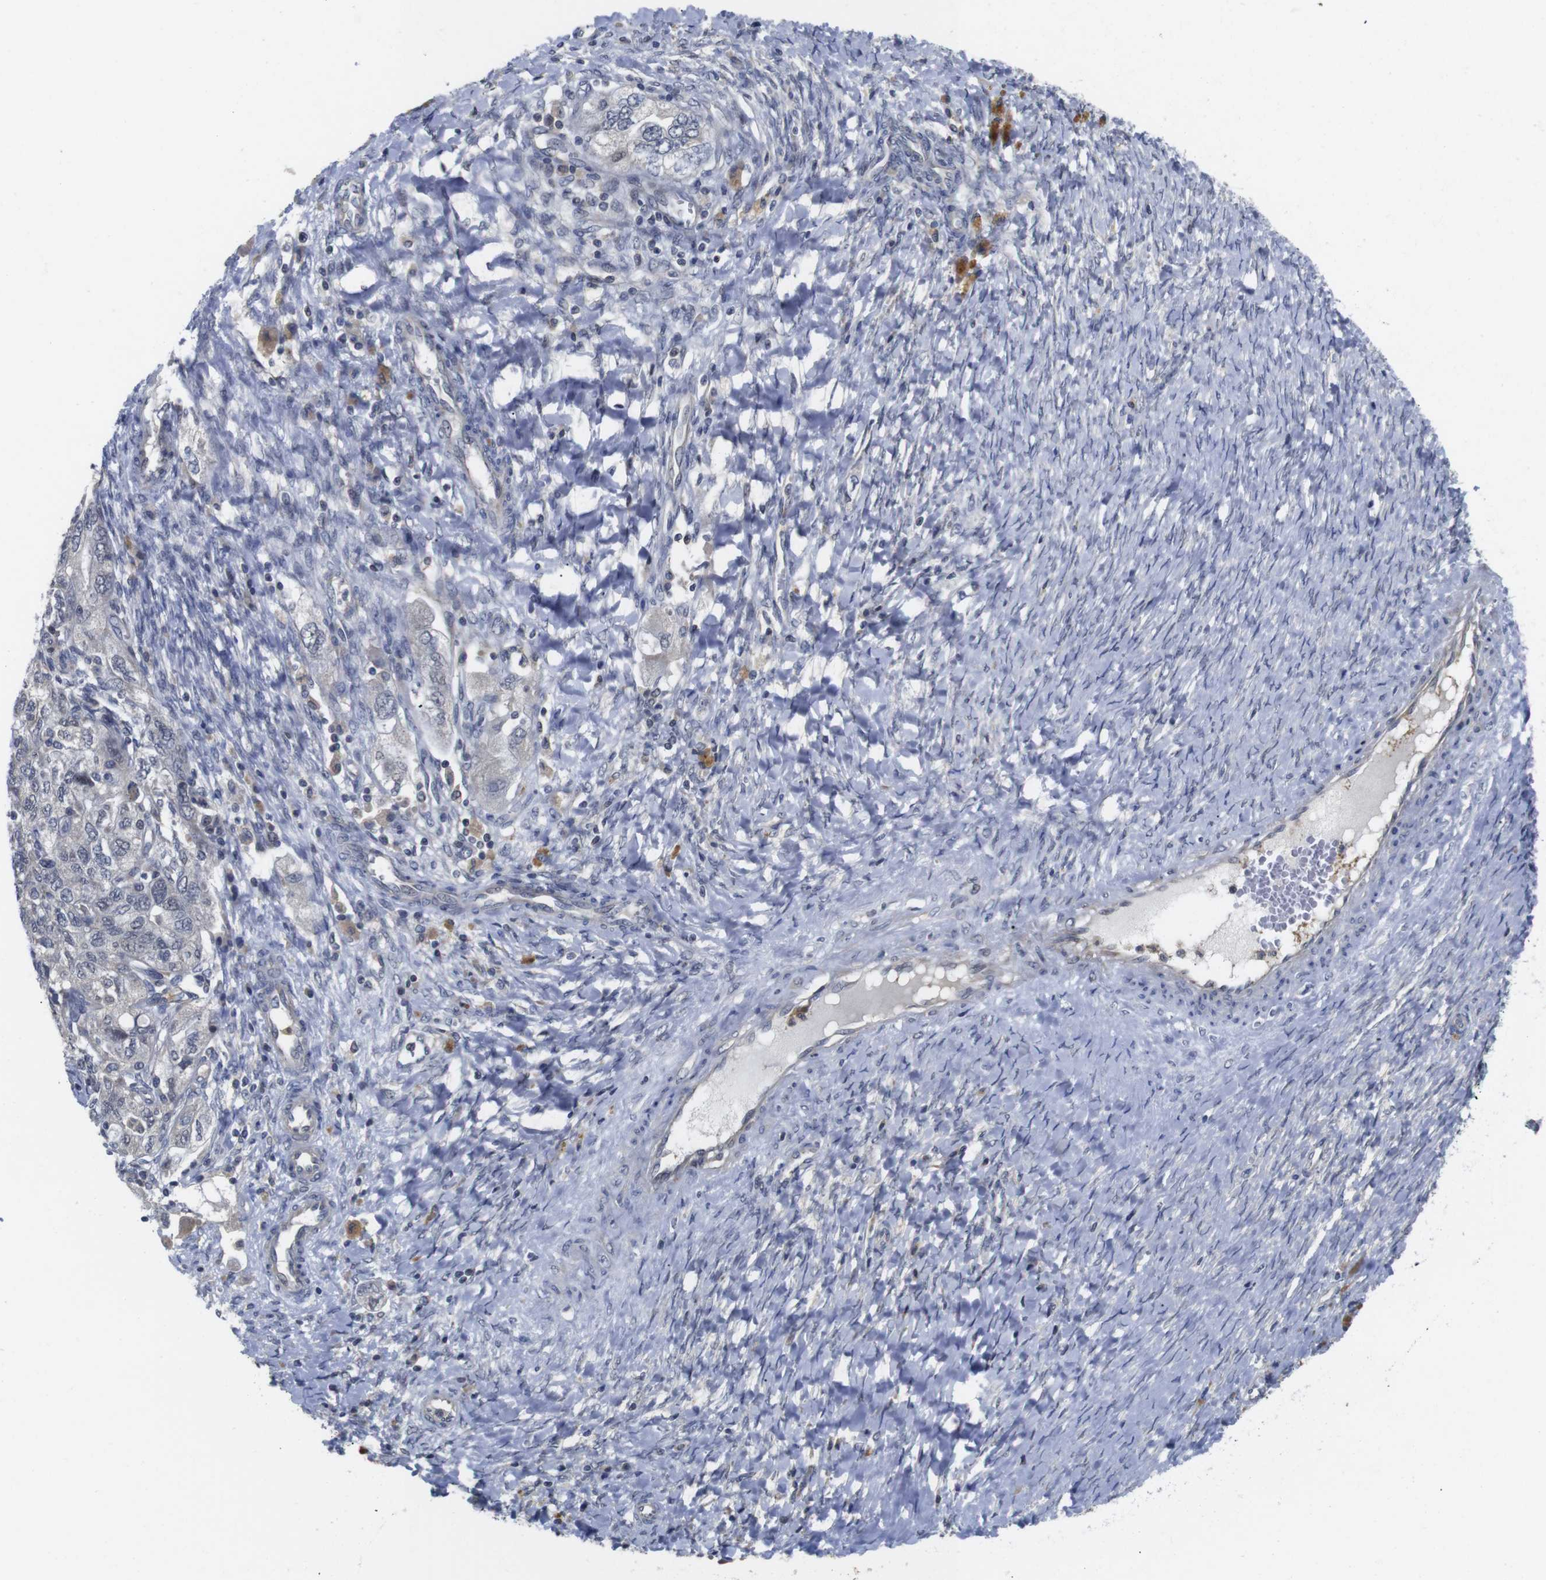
{"staining": {"intensity": "weak", "quantity": "<25%", "location": "nuclear"}, "tissue": "ovarian cancer", "cell_type": "Tumor cells", "image_type": "cancer", "snomed": [{"axis": "morphology", "description": "Carcinoma, NOS"}, {"axis": "morphology", "description": "Cystadenocarcinoma, serous, NOS"}, {"axis": "topography", "description": "Ovary"}], "caption": "The histopathology image demonstrates no significant staining in tumor cells of ovarian cancer.", "gene": "FNTA", "patient": {"sex": "female", "age": 69}}